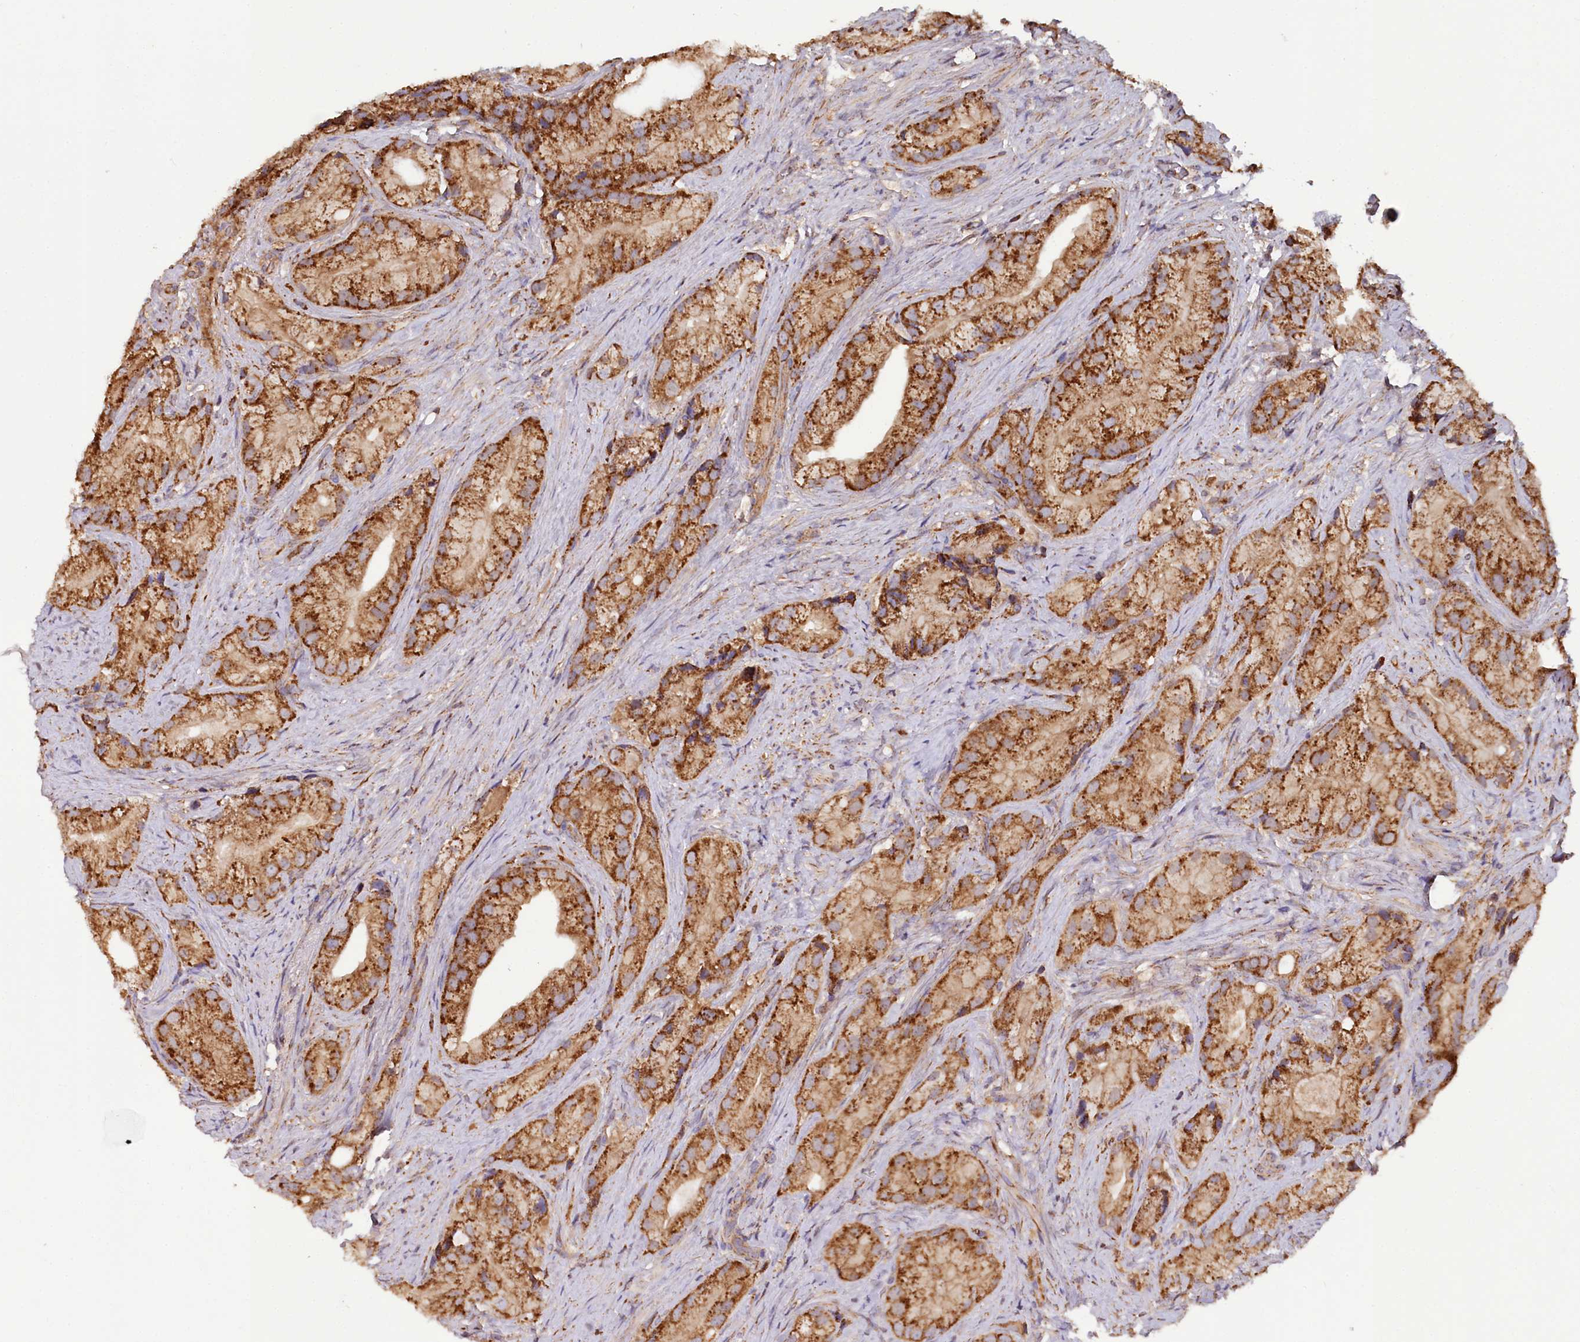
{"staining": {"intensity": "moderate", "quantity": ">75%", "location": "cytoplasmic/membranous"}, "tissue": "prostate cancer", "cell_type": "Tumor cells", "image_type": "cancer", "snomed": [{"axis": "morphology", "description": "Adenocarcinoma, Low grade"}, {"axis": "topography", "description": "Prostate"}], "caption": "A micrograph of prostate cancer (low-grade adenocarcinoma) stained for a protein shows moderate cytoplasmic/membranous brown staining in tumor cells.", "gene": "NUDT15", "patient": {"sex": "male", "age": 71}}